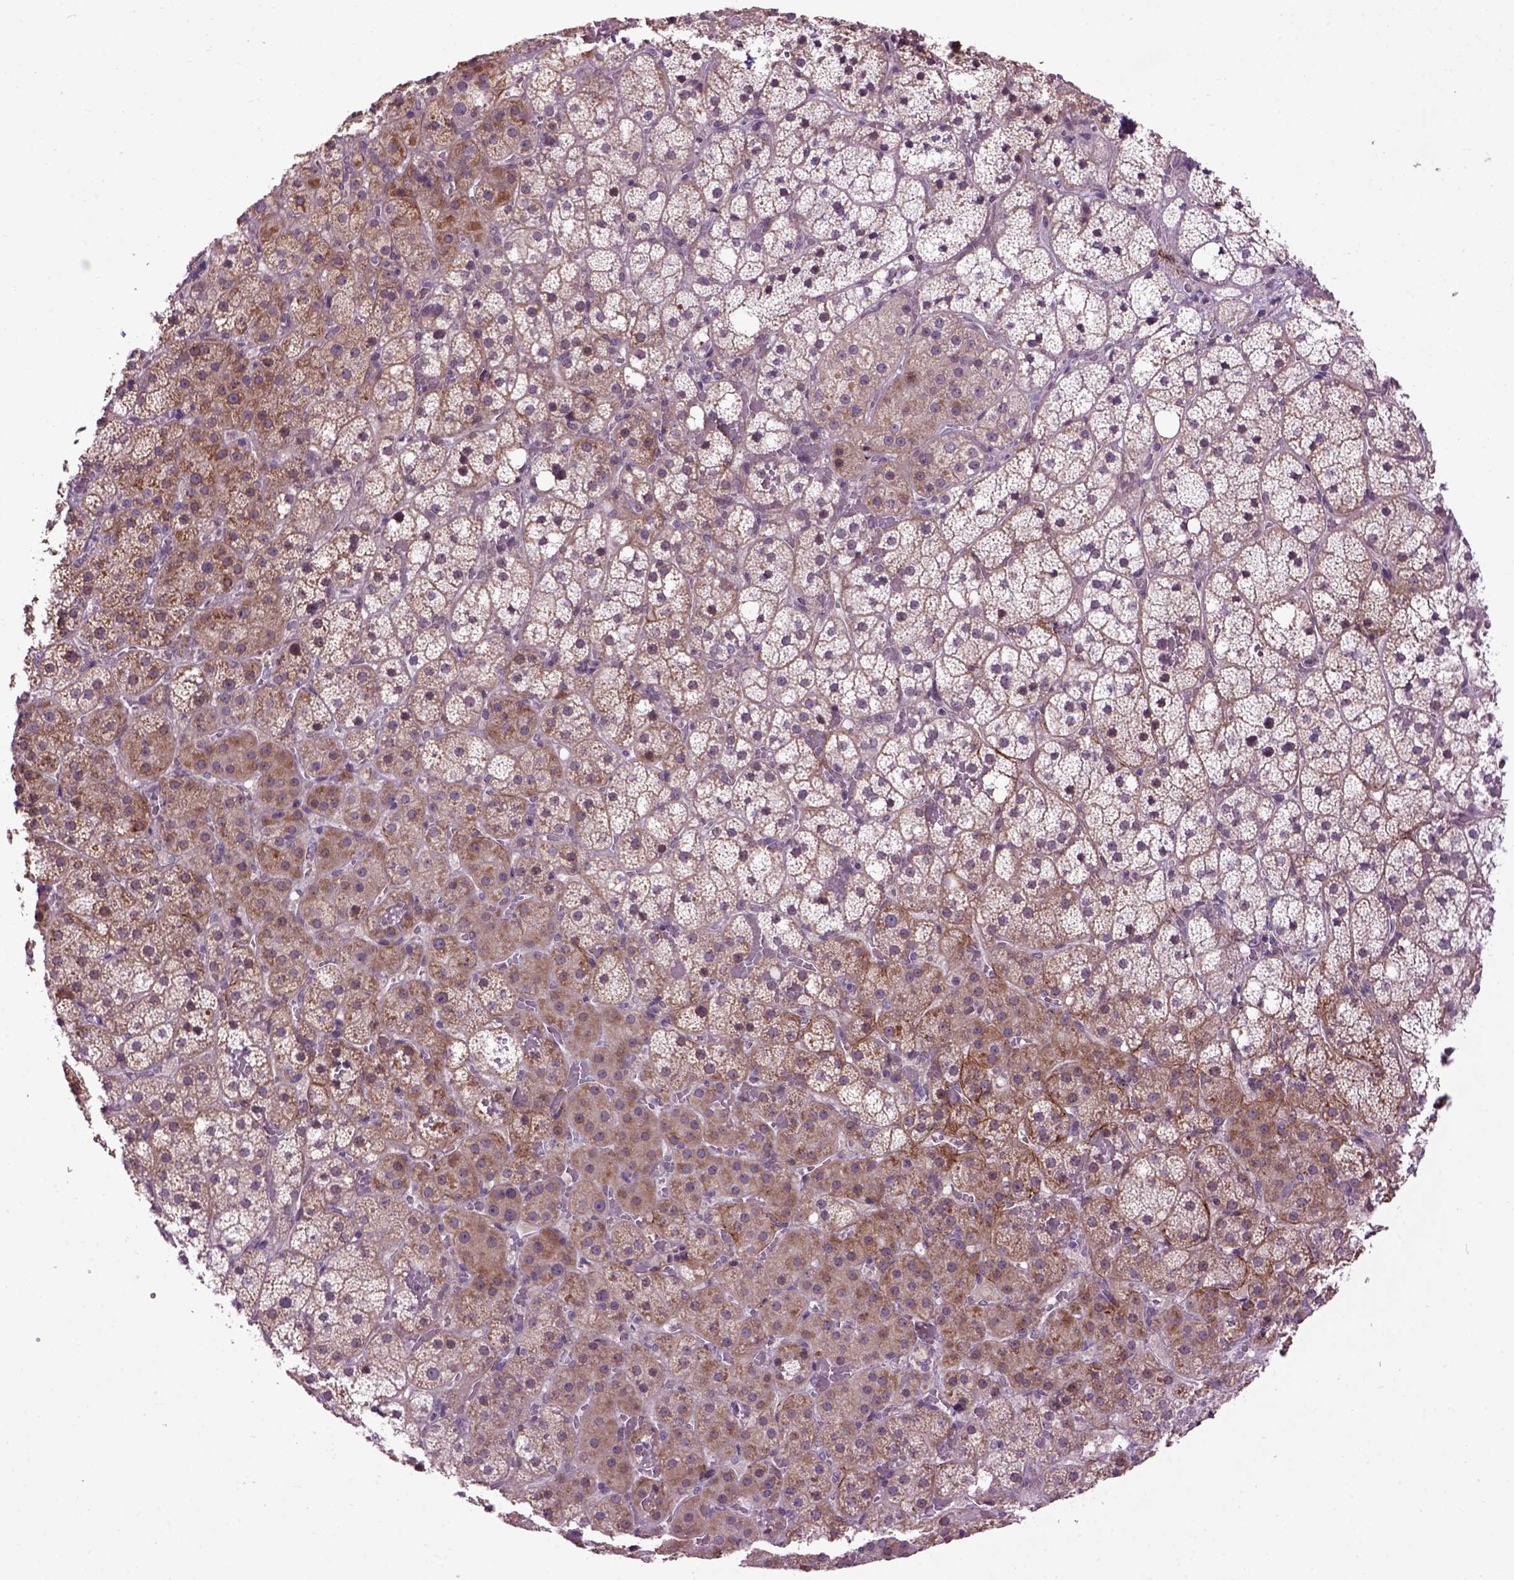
{"staining": {"intensity": "moderate", "quantity": "25%-75%", "location": "cytoplasmic/membranous"}, "tissue": "adrenal gland", "cell_type": "Glandular cells", "image_type": "normal", "snomed": [{"axis": "morphology", "description": "Normal tissue, NOS"}, {"axis": "topography", "description": "Adrenal gland"}], "caption": "Protein expression analysis of unremarkable human adrenal gland reveals moderate cytoplasmic/membranous expression in approximately 25%-75% of glandular cells. Nuclei are stained in blue.", "gene": "EMILIN3", "patient": {"sex": "male", "age": 53}}